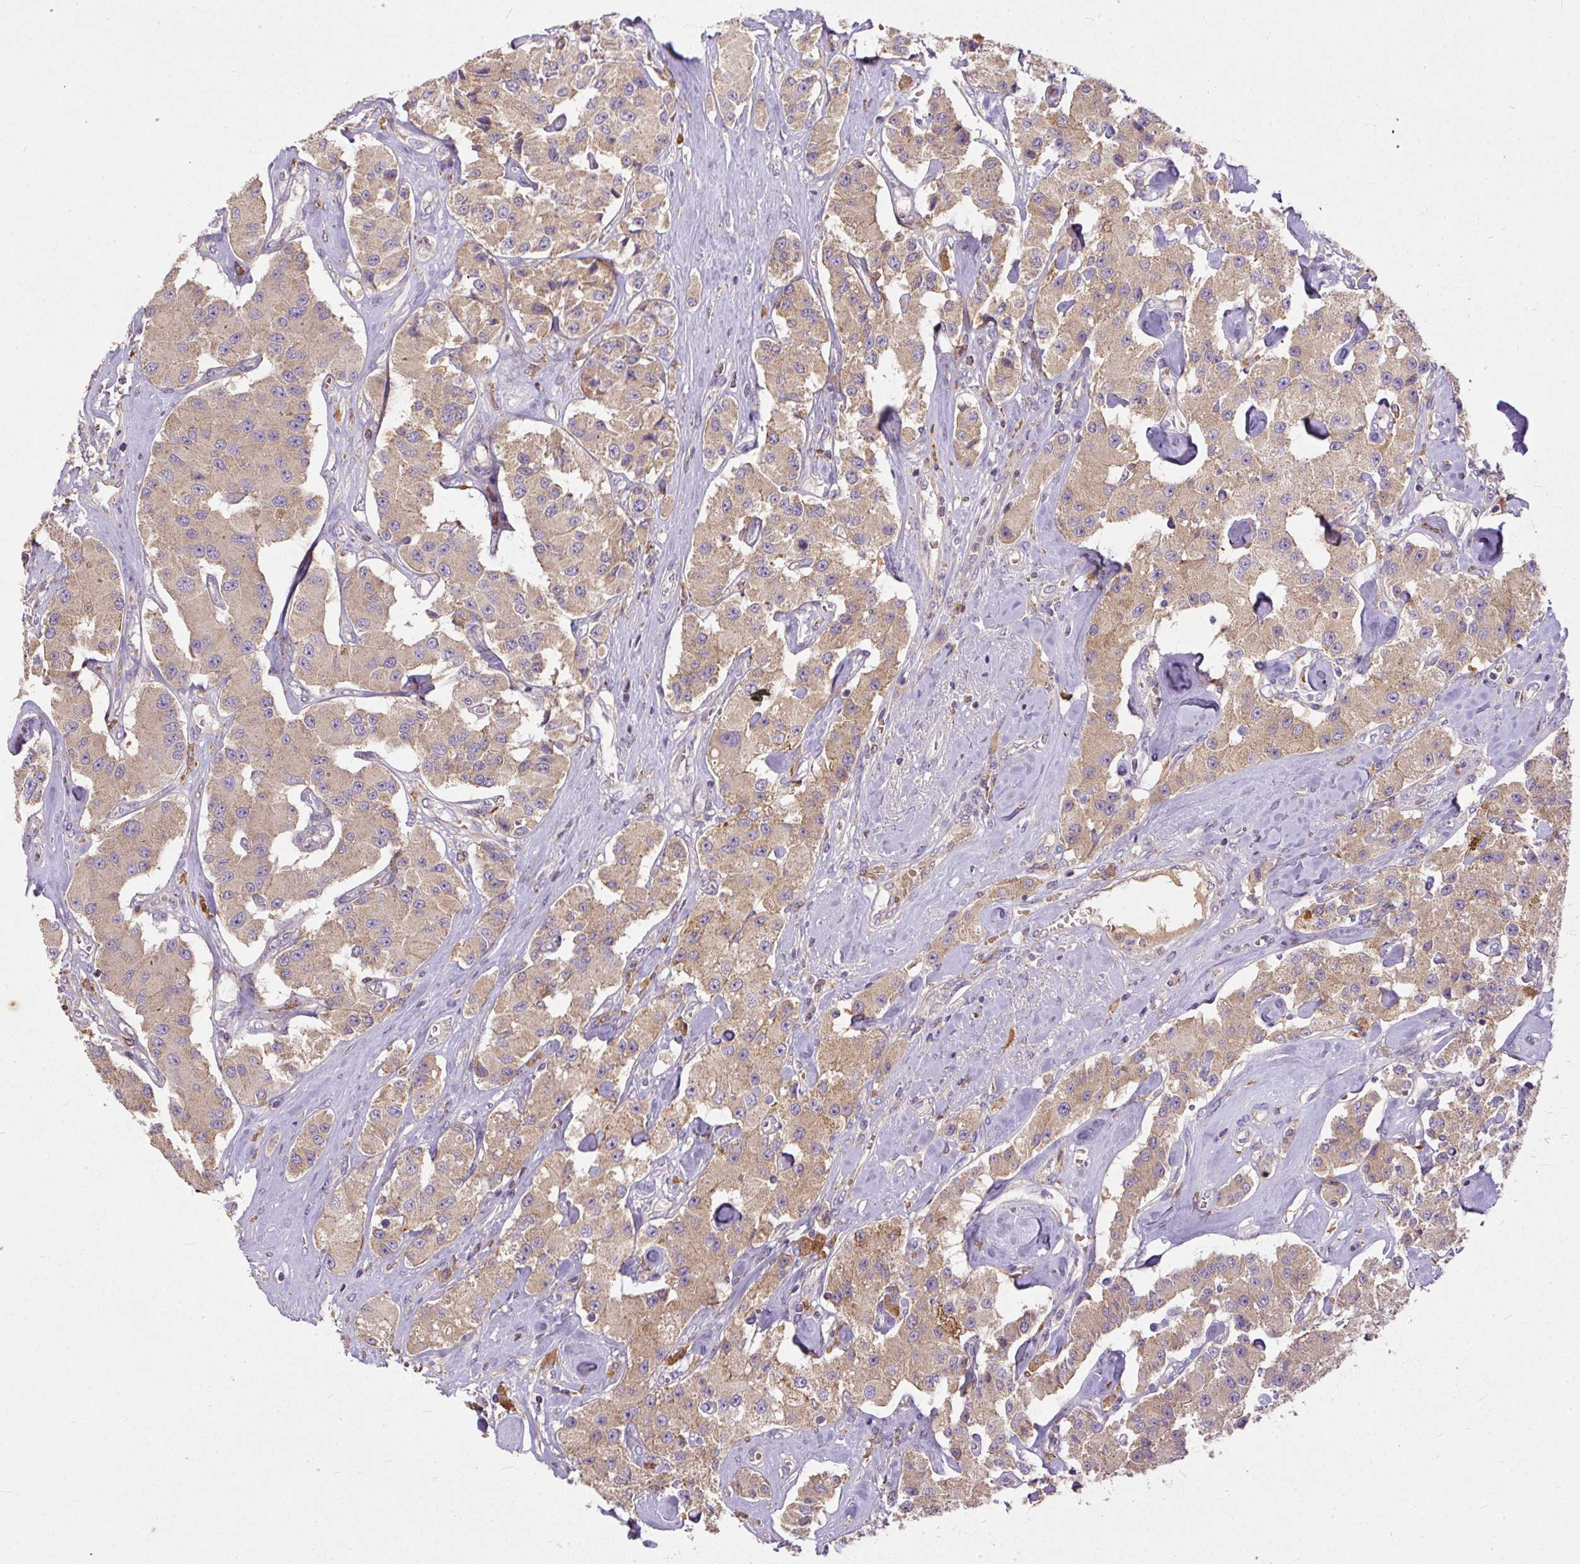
{"staining": {"intensity": "moderate", "quantity": "25%-75%", "location": "cytoplasmic/membranous"}, "tissue": "carcinoid", "cell_type": "Tumor cells", "image_type": "cancer", "snomed": [{"axis": "morphology", "description": "Carcinoid, malignant, NOS"}, {"axis": "topography", "description": "Pancreas"}], "caption": "Carcinoid (malignant) stained with immunohistochemistry shows moderate cytoplasmic/membranous expression in about 25%-75% of tumor cells. The staining was performed using DAB to visualize the protein expression in brown, while the nuclei were stained in blue with hematoxylin (Magnification: 20x).", "gene": "DAPK1", "patient": {"sex": "male", "age": 41}}